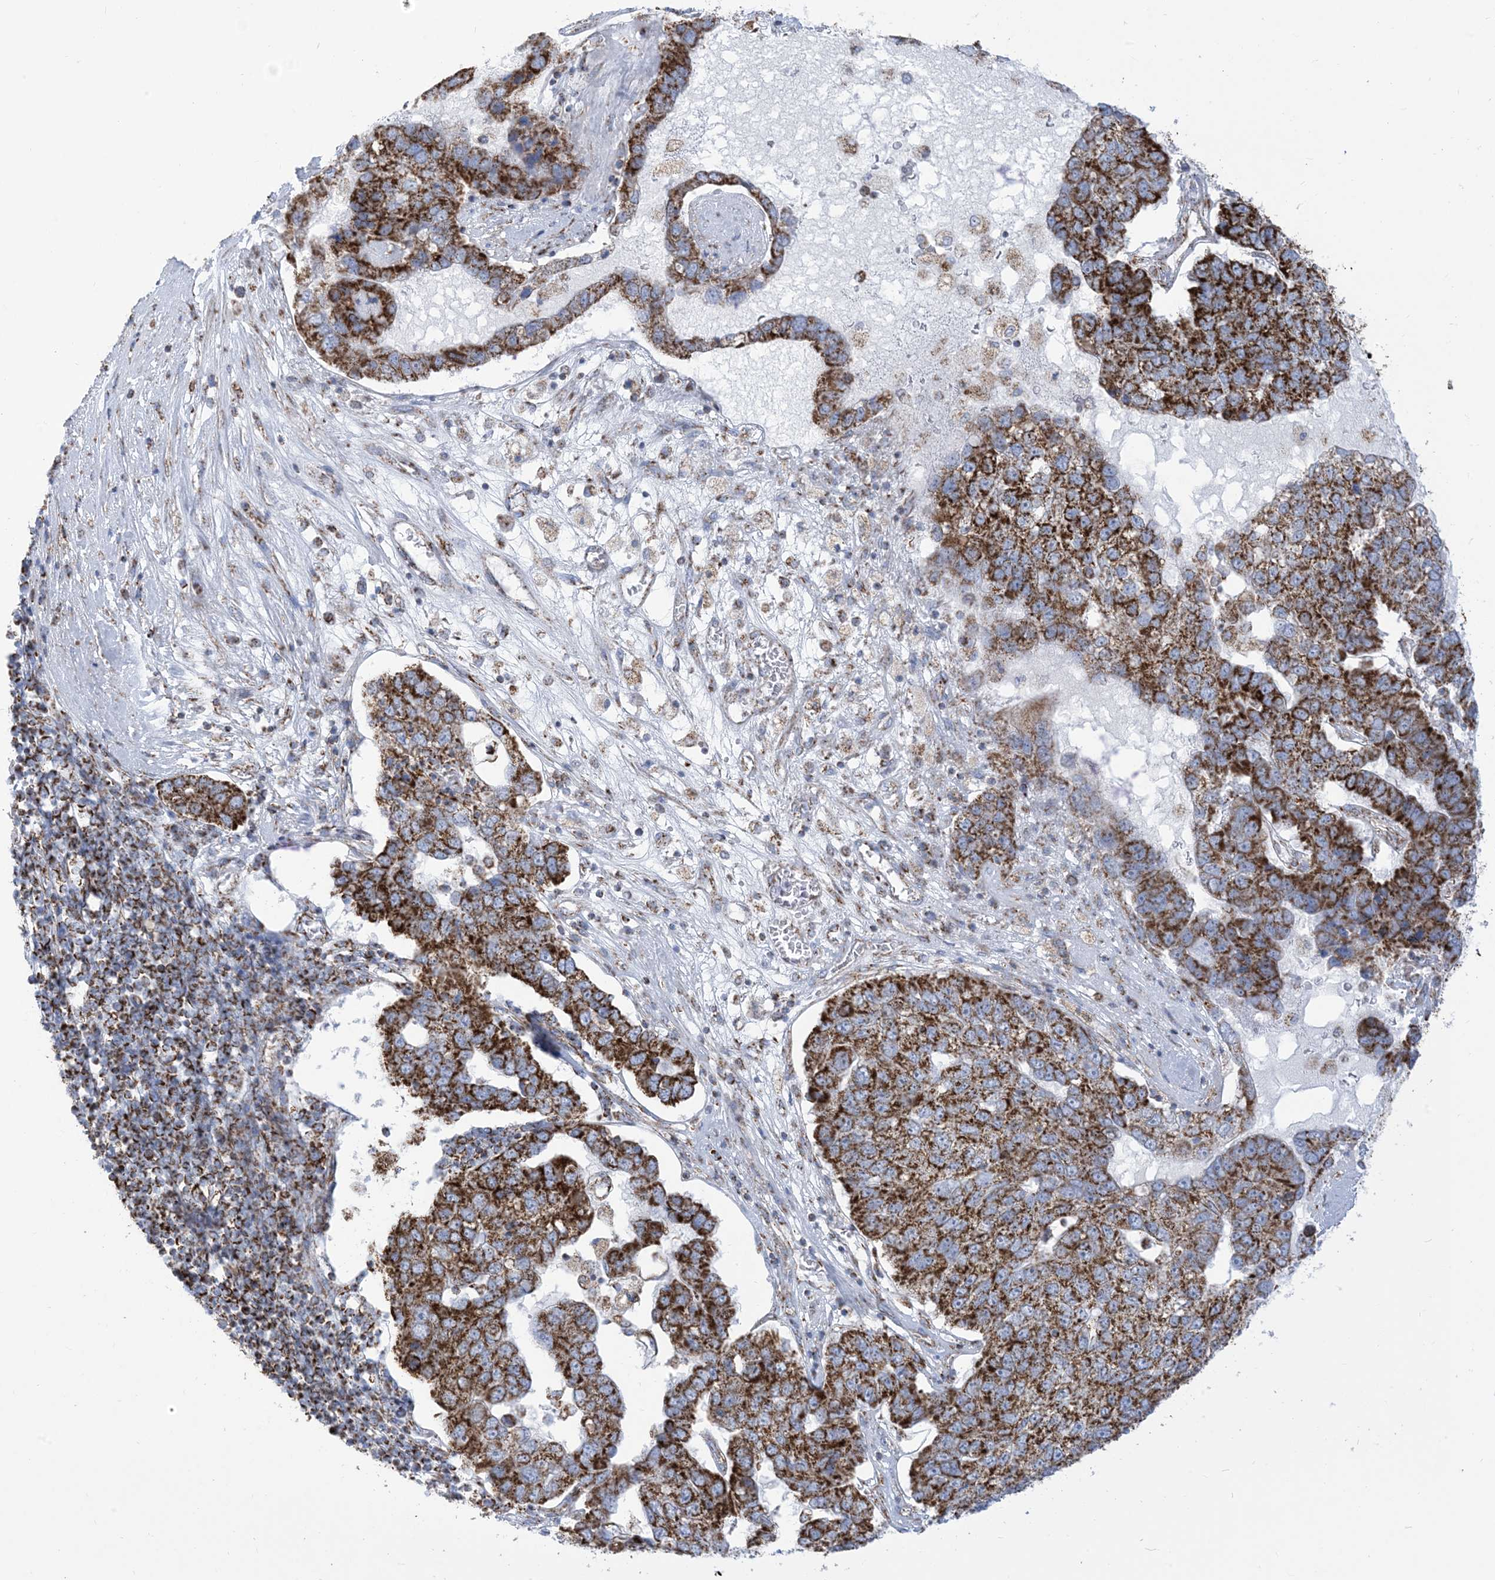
{"staining": {"intensity": "strong", "quantity": ">75%", "location": "cytoplasmic/membranous"}, "tissue": "pancreatic cancer", "cell_type": "Tumor cells", "image_type": "cancer", "snomed": [{"axis": "morphology", "description": "Adenocarcinoma, NOS"}, {"axis": "topography", "description": "Pancreas"}], "caption": "Pancreatic adenocarcinoma stained for a protein exhibits strong cytoplasmic/membranous positivity in tumor cells.", "gene": "SAMM50", "patient": {"sex": "female", "age": 61}}